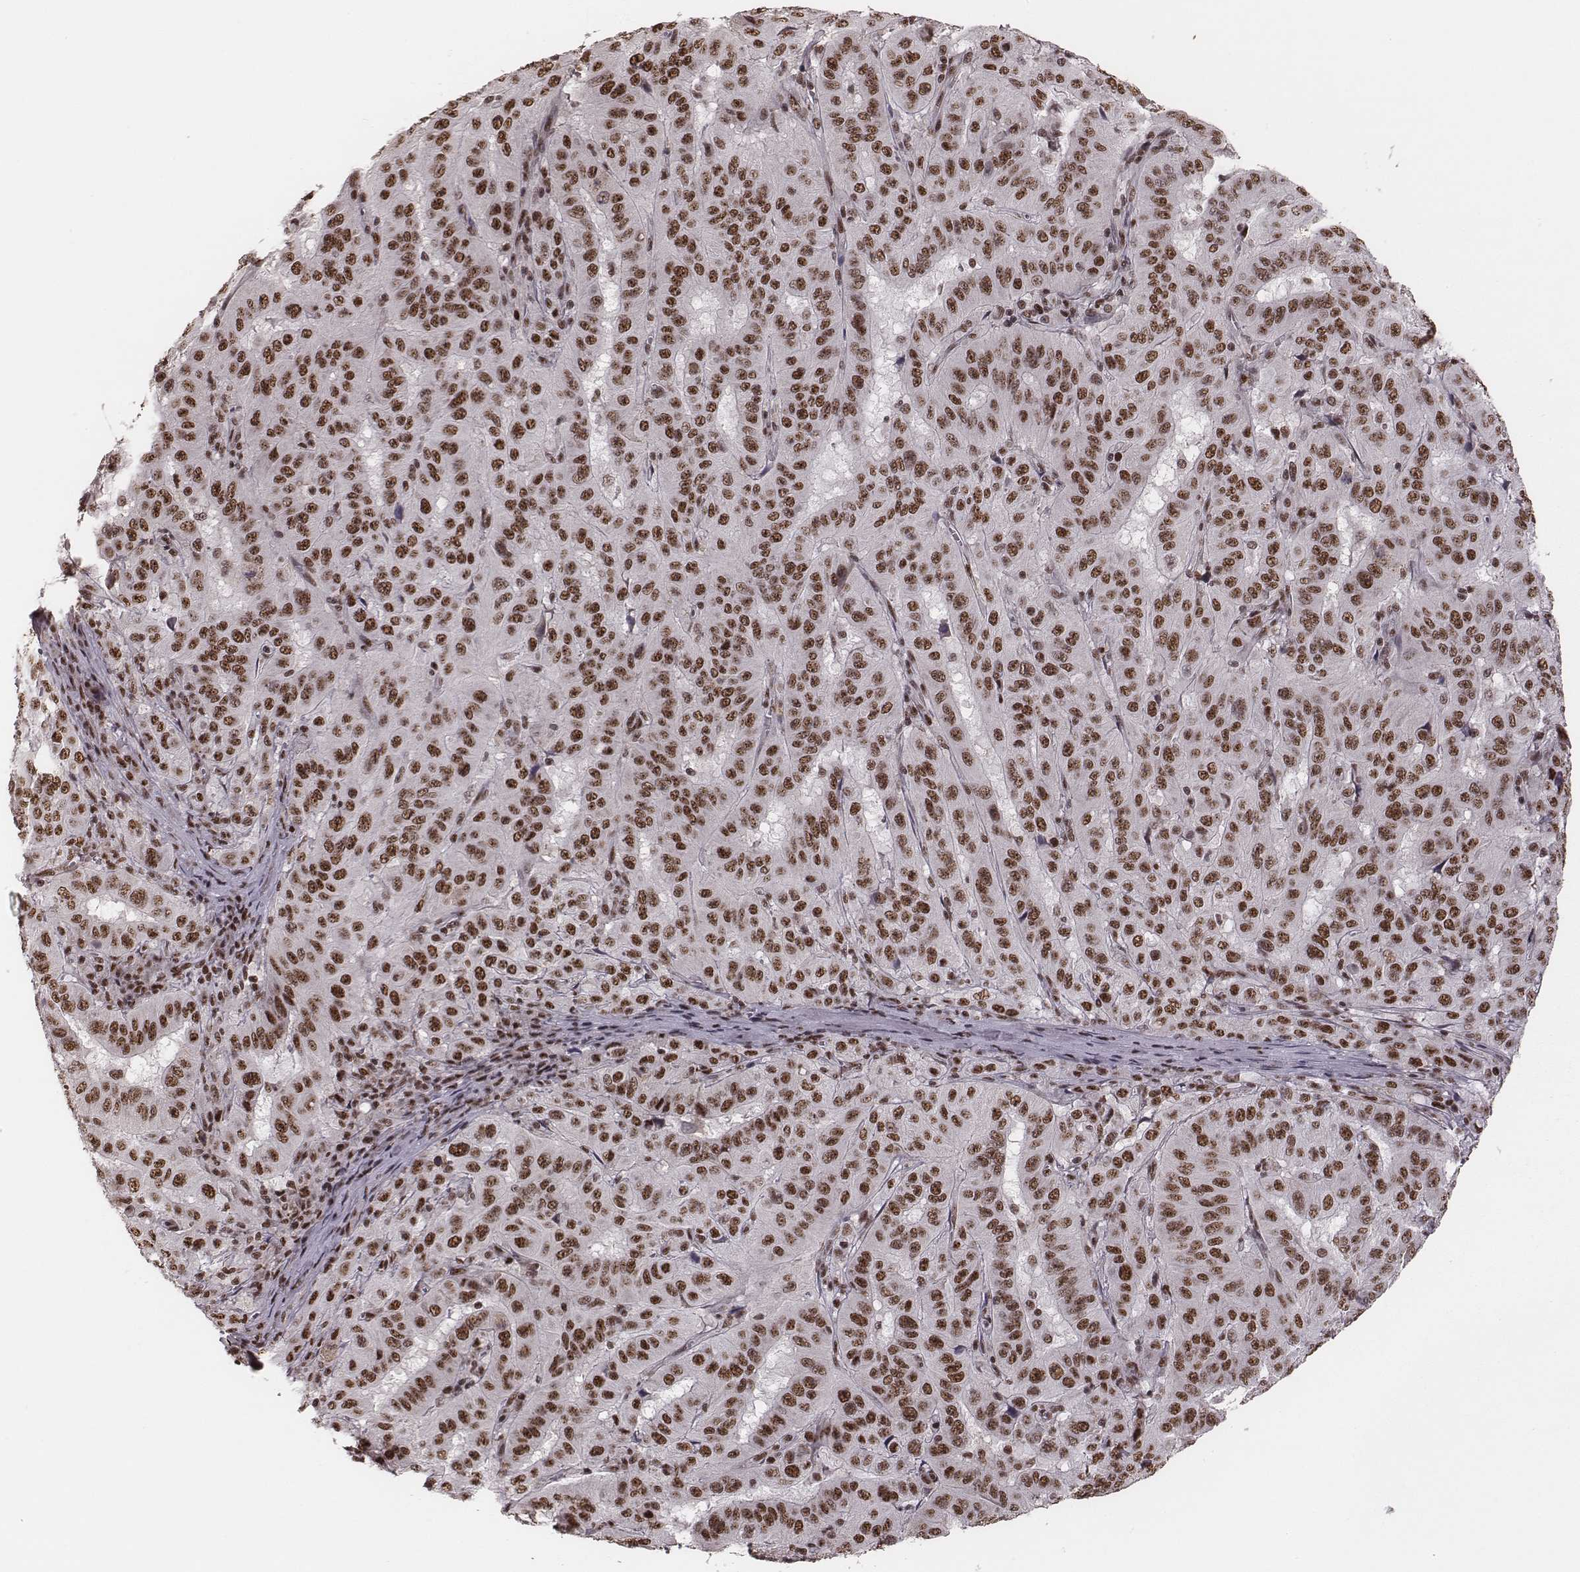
{"staining": {"intensity": "moderate", "quantity": ">75%", "location": "nuclear"}, "tissue": "pancreatic cancer", "cell_type": "Tumor cells", "image_type": "cancer", "snomed": [{"axis": "morphology", "description": "Adenocarcinoma, NOS"}, {"axis": "topography", "description": "Pancreas"}], "caption": "A histopathology image of human pancreatic adenocarcinoma stained for a protein reveals moderate nuclear brown staining in tumor cells.", "gene": "LUC7L", "patient": {"sex": "male", "age": 63}}